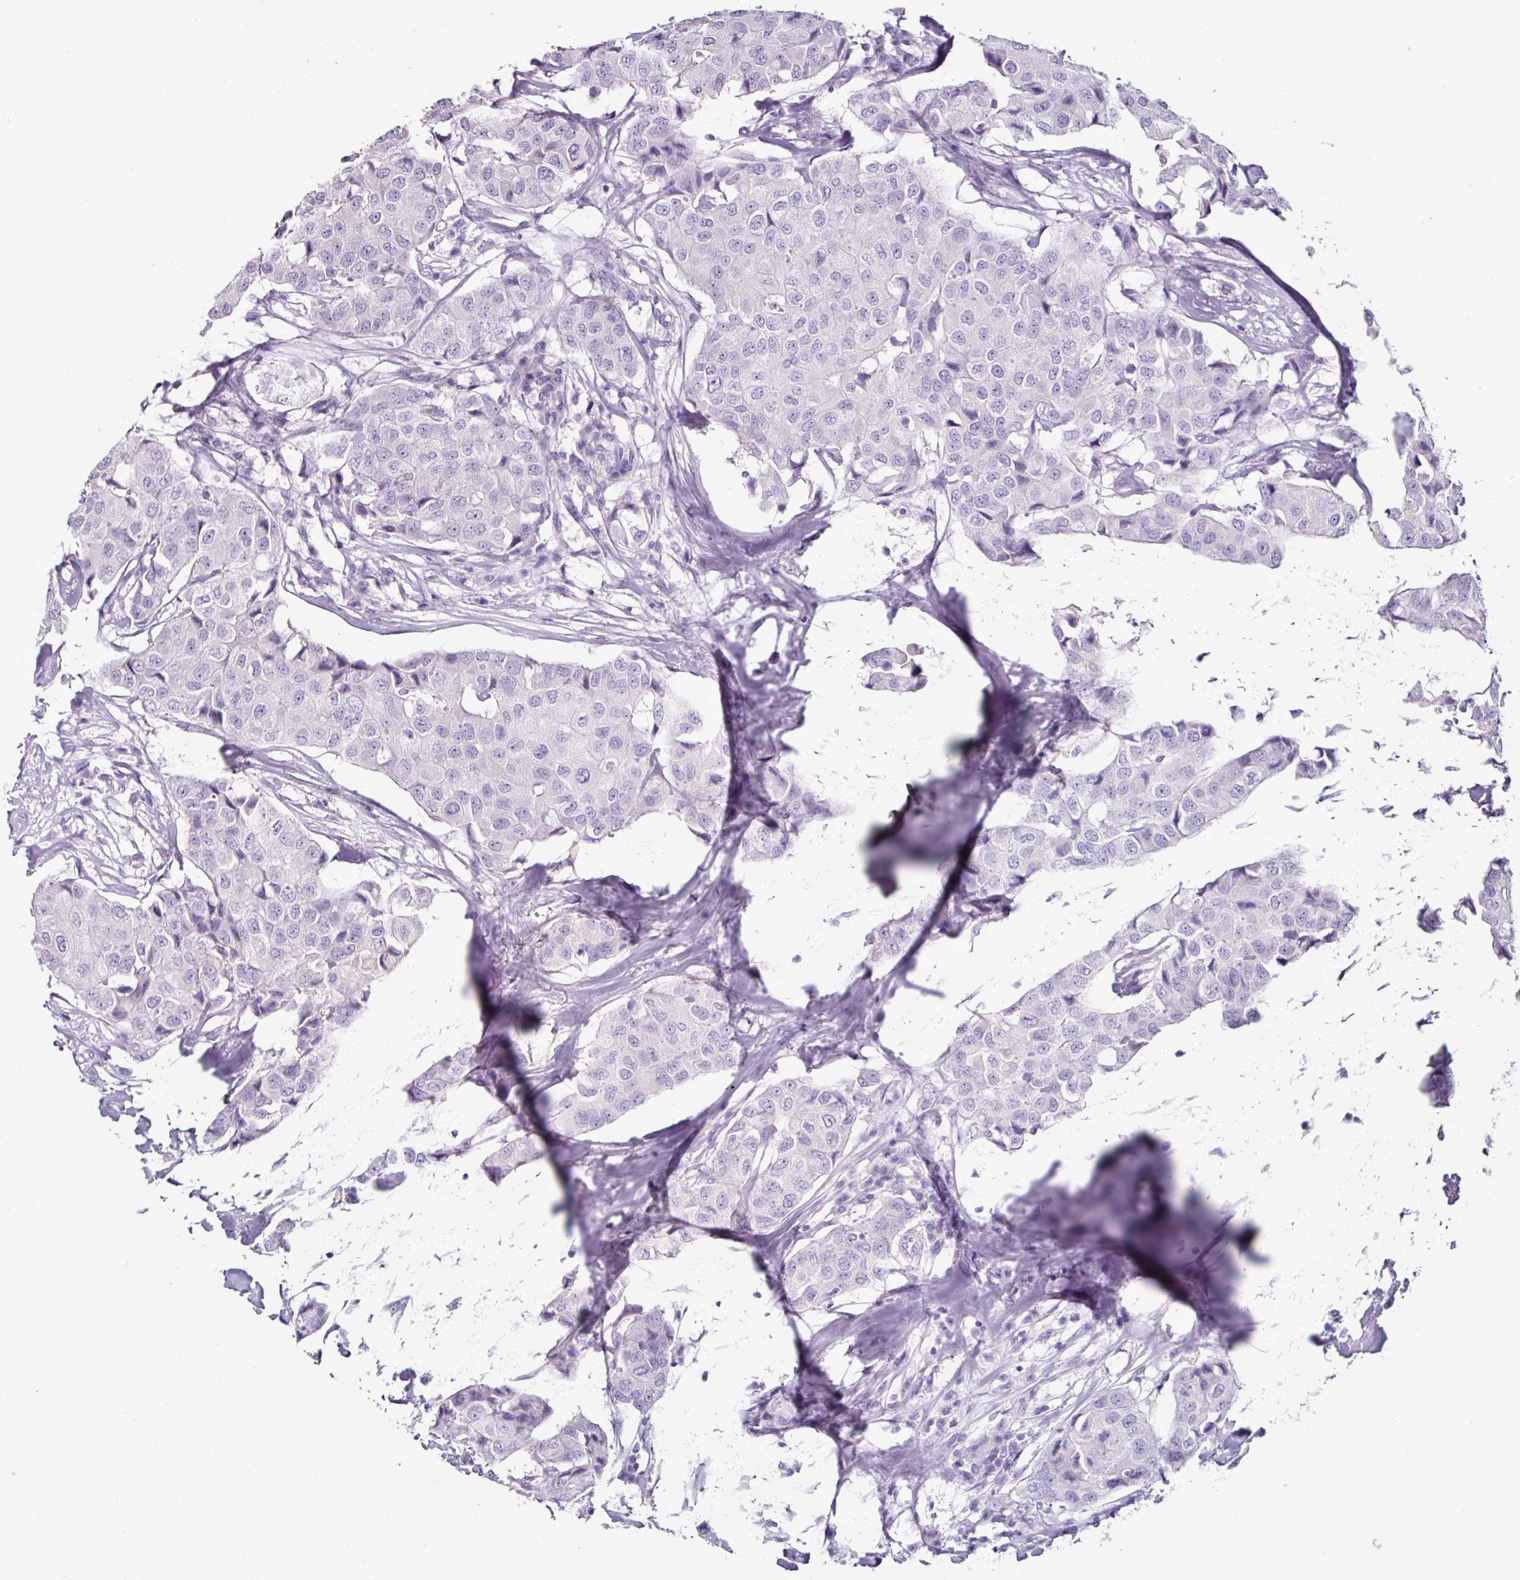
{"staining": {"intensity": "negative", "quantity": "none", "location": "none"}, "tissue": "breast cancer", "cell_type": "Tumor cells", "image_type": "cancer", "snomed": [{"axis": "morphology", "description": "Duct carcinoma"}, {"axis": "topography", "description": "Breast"}], "caption": "This photomicrograph is of breast cancer stained with IHC to label a protein in brown with the nuclei are counter-stained blue. There is no expression in tumor cells.", "gene": "GLP2R", "patient": {"sex": "female", "age": 80}}